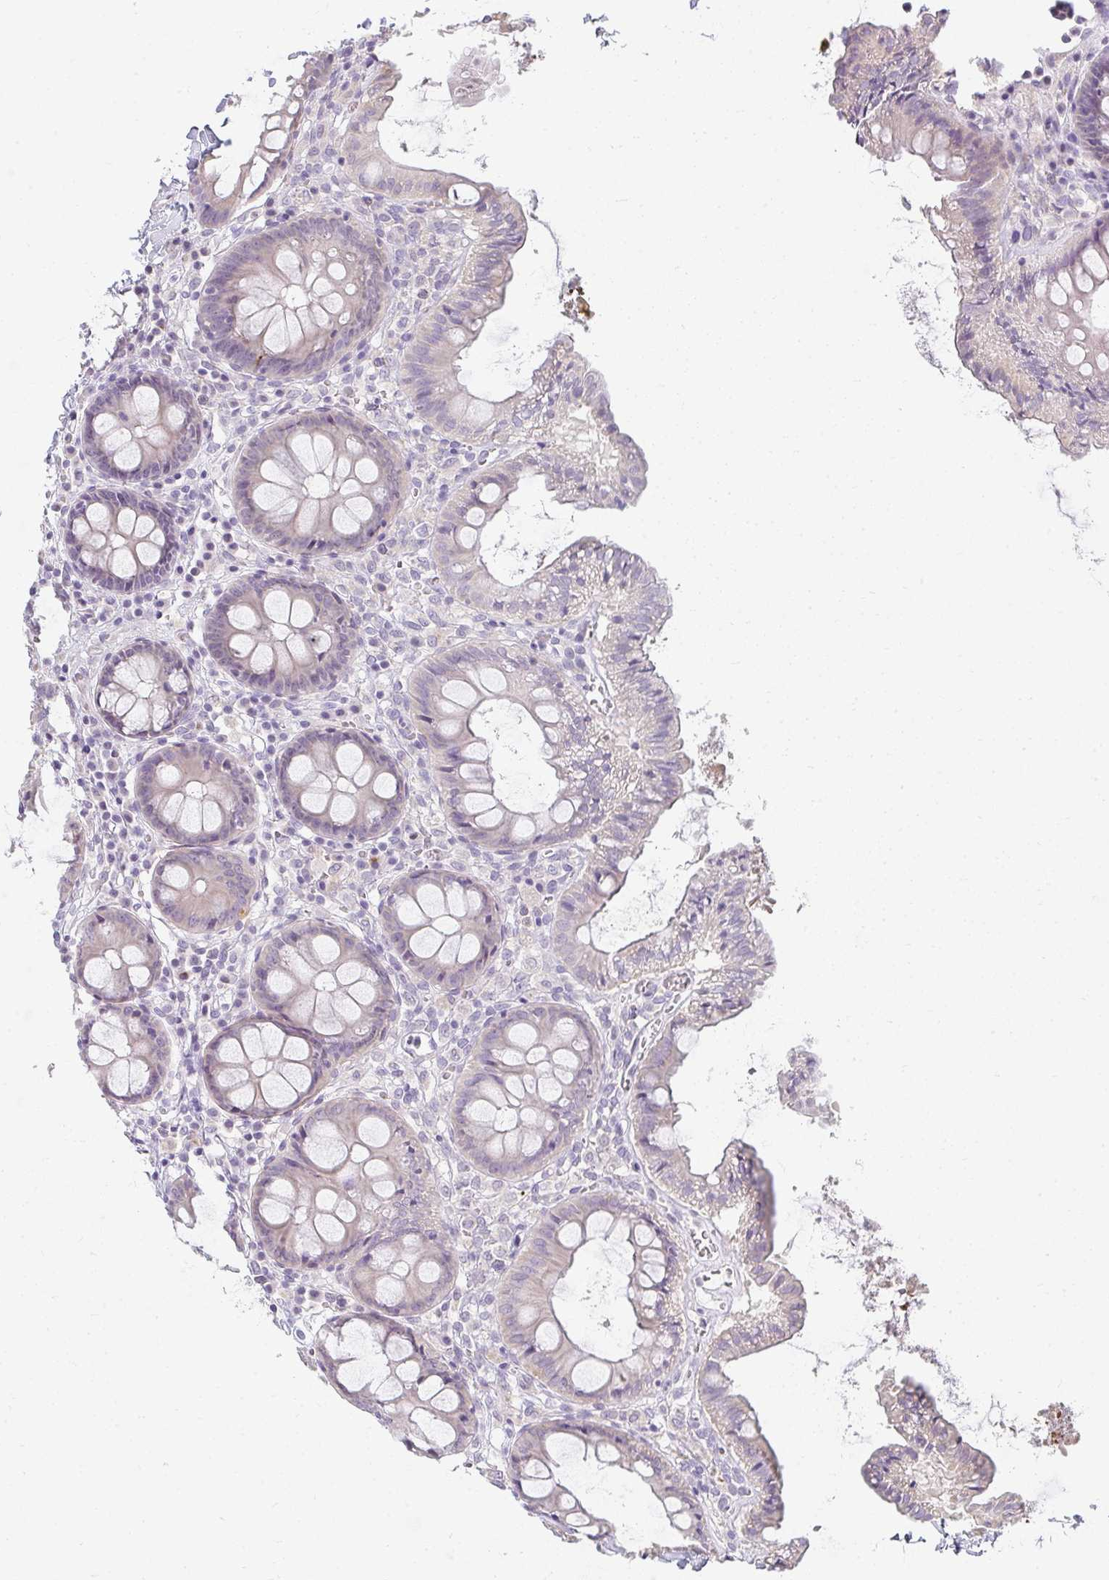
{"staining": {"intensity": "negative", "quantity": "none", "location": "none"}, "tissue": "colon", "cell_type": "Endothelial cells", "image_type": "normal", "snomed": [{"axis": "morphology", "description": "Normal tissue, NOS"}, {"axis": "topography", "description": "Colon"}, {"axis": "topography", "description": "Peripheral nerve tissue"}], "caption": "A photomicrograph of human colon is negative for staining in endothelial cells. (DAB (3,3'-diaminobenzidine) immunohistochemistry, high magnification).", "gene": "PPP1R3G", "patient": {"sex": "male", "age": 84}}